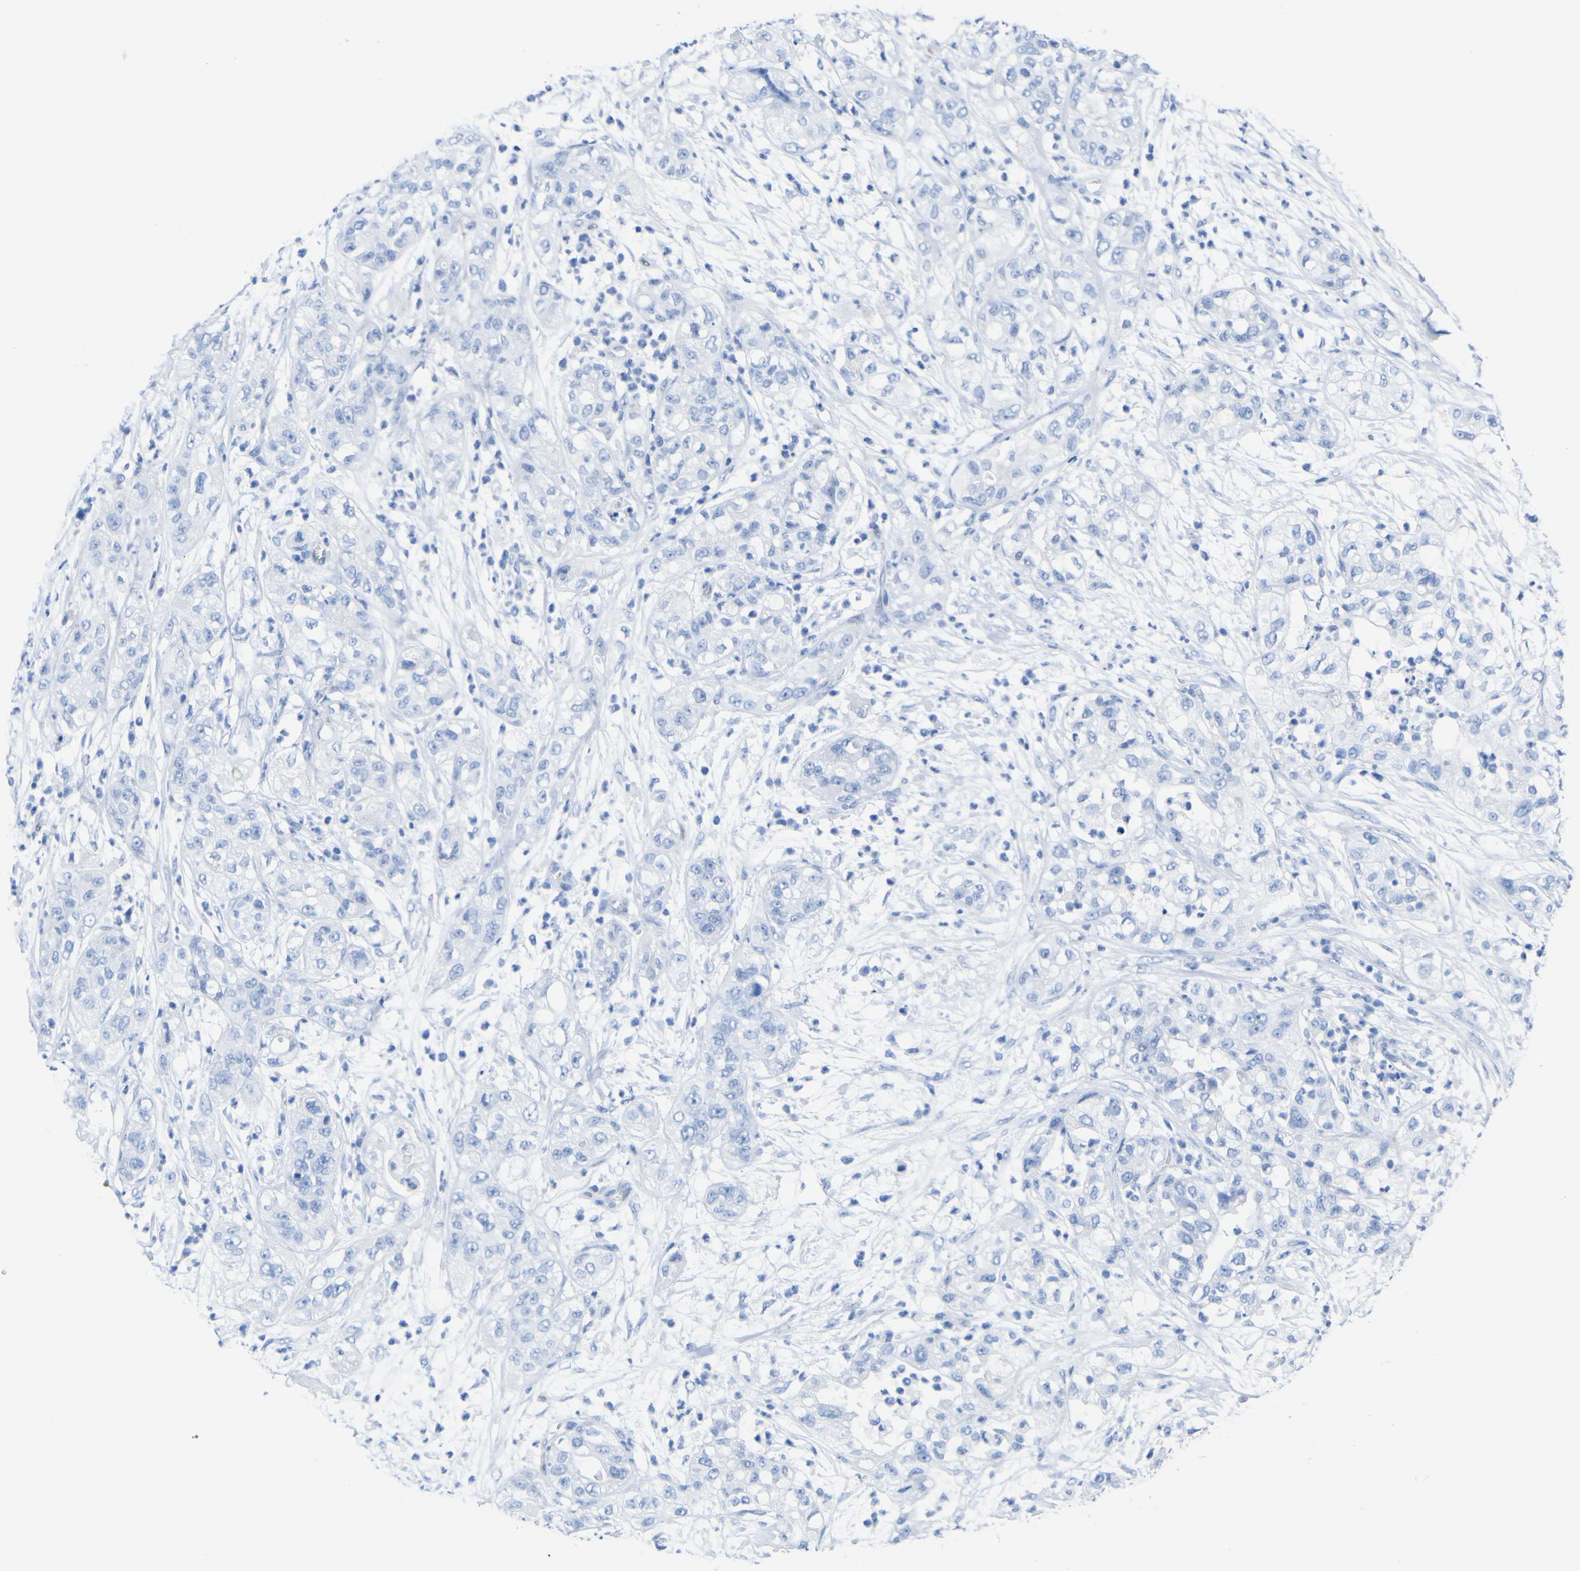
{"staining": {"intensity": "negative", "quantity": "none", "location": "none"}, "tissue": "pancreatic cancer", "cell_type": "Tumor cells", "image_type": "cancer", "snomed": [{"axis": "morphology", "description": "Adenocarcinoma, NOS"}, {"axis": "topography", "description": "Pancreas"}], "caption": "Histopathology image shows no protein positivity in tumor cells of pancreatic adenocarcinoma tissue.", "gene": "DACH1", "patient": {"sex": "female", "age": 78}}